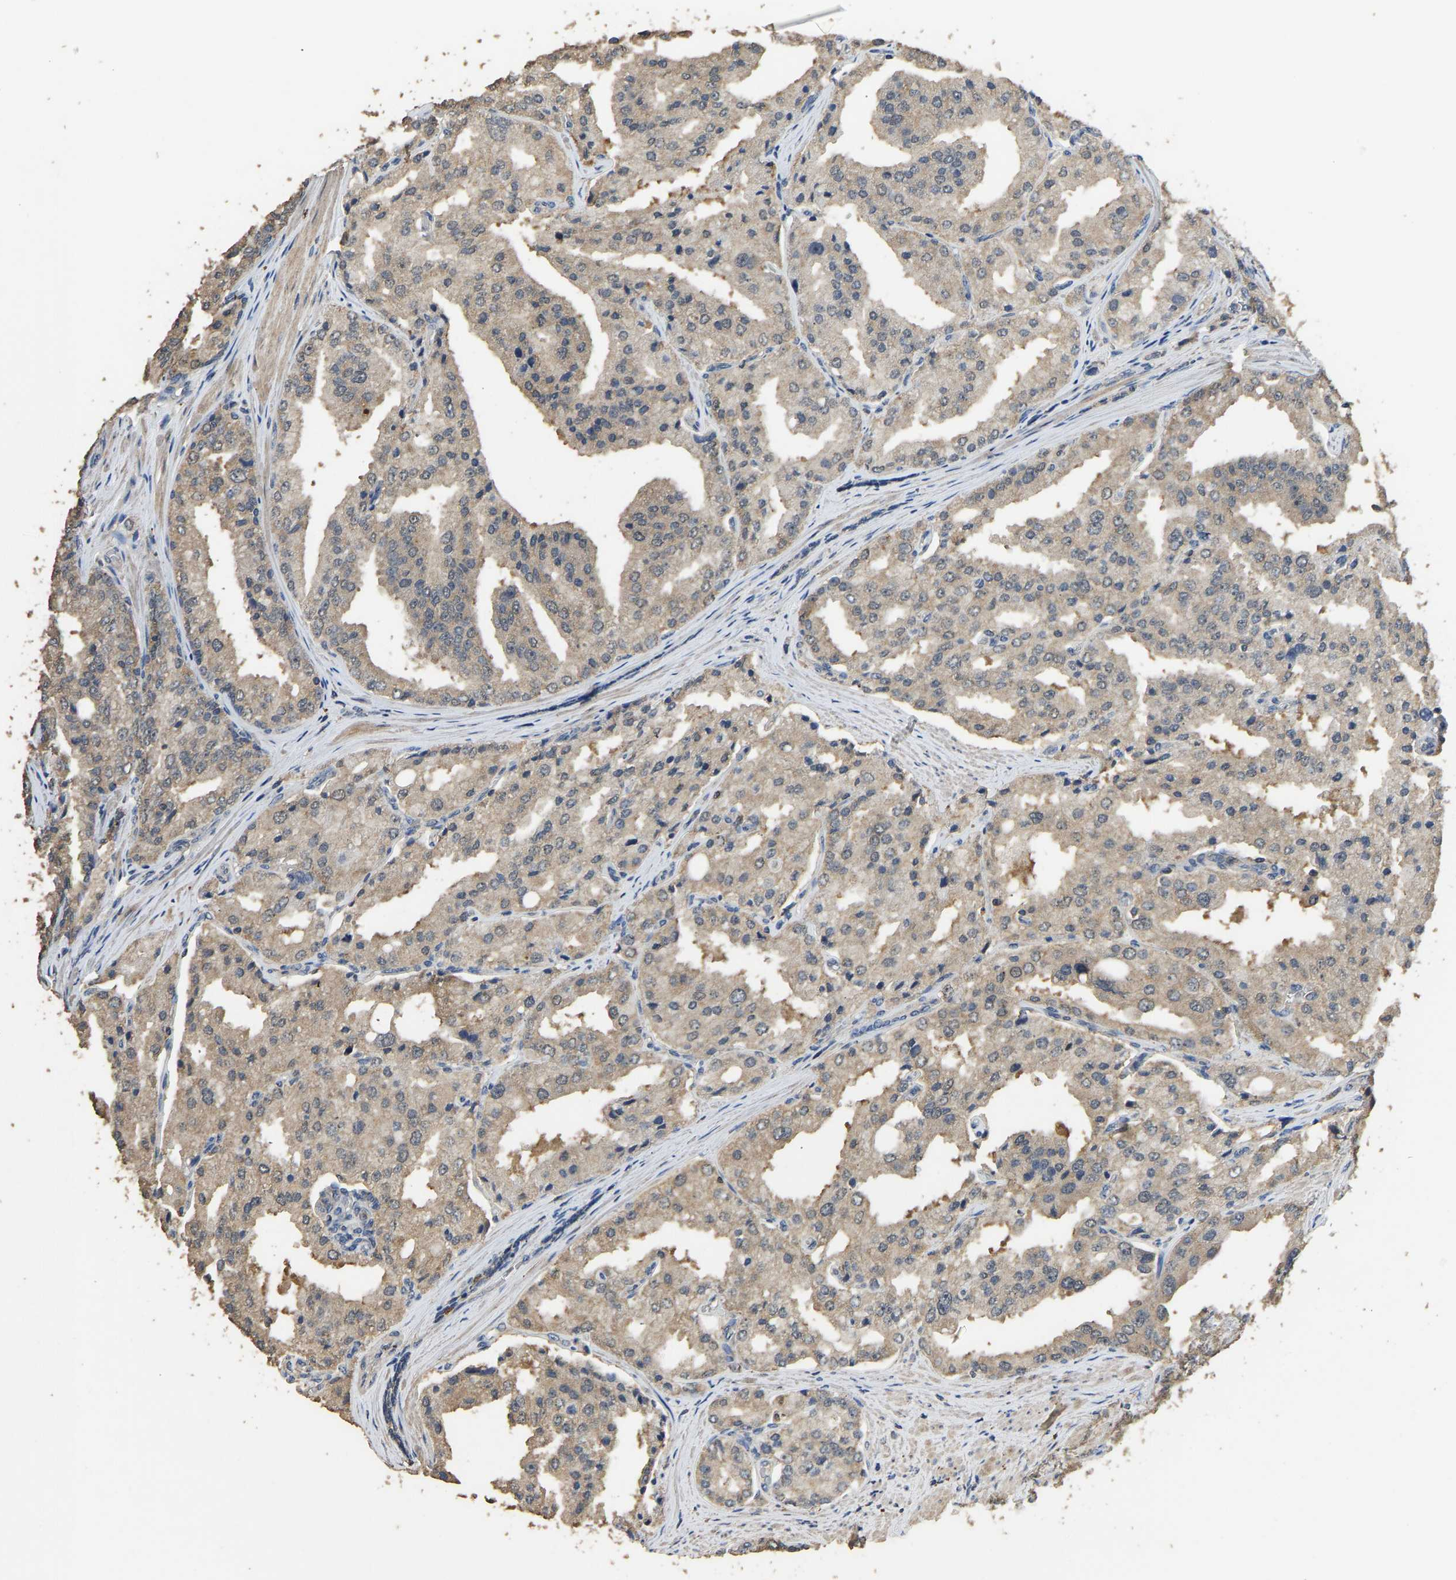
{"staining": {"intensity": "moderate", "quantity": ">75%", "location": "cytoplasmic/membranous"}, "tissue": "prostate cancer", "cell_type": "Tumor cells", "image_type": "cancer", "snomed": [{"axis": "morphology", "description": "Adenocarcinoma, High grade"}, {"axis": "topography", "description": "Prostate"}], "caption": "Immunohistochemical staining of prostate cancer displays moderate cytoplasmic/membranous protein expression in about >75% of tumor cells.", "gene": "CIDEC", "patient": {"sex": "male", "age": 50}}